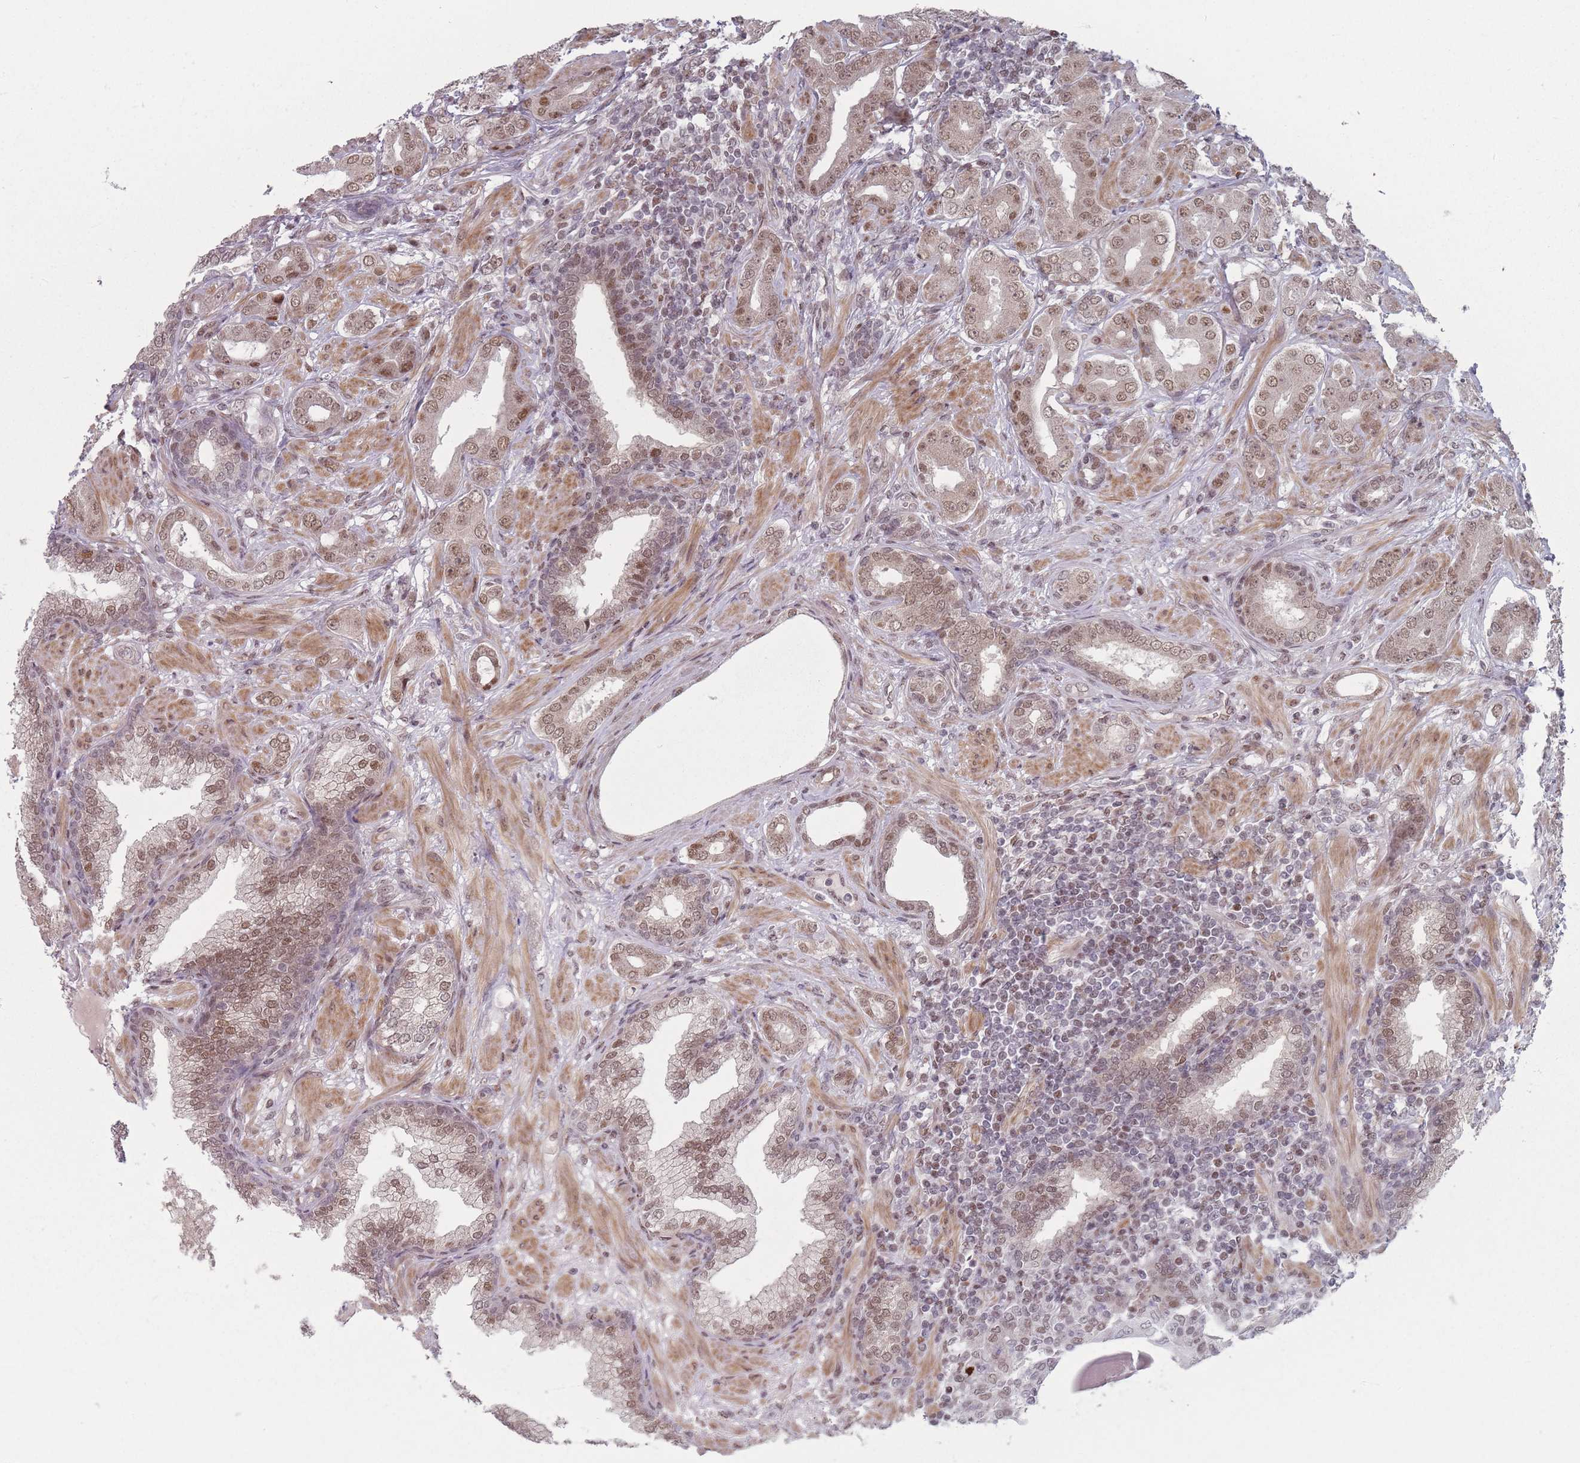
{"staining": {"intensity": "moderate", "quantity": ">75%", "location": "nuclear"}, "tissue": "prostate cancer", "cell_type": "Tumor cells", "image_type": "cancer", "snomed": [{"axis": "morphology", "description": "Adenocarcinoma, Low grade"}, {"axis": "topography", "description": "Prostate"}], "caption": "IHC micrograph of neoplastic tissue: prostate low-grade adenocarcinoma stained using immunohistochemistry shows medium levels of moderate protein expression localized specifically in the nuclear of tumor cells, appearing as a nuclear brown color.", "gene": "SH3BGRL2", "patient": {"sex": "male", "age": 57}}